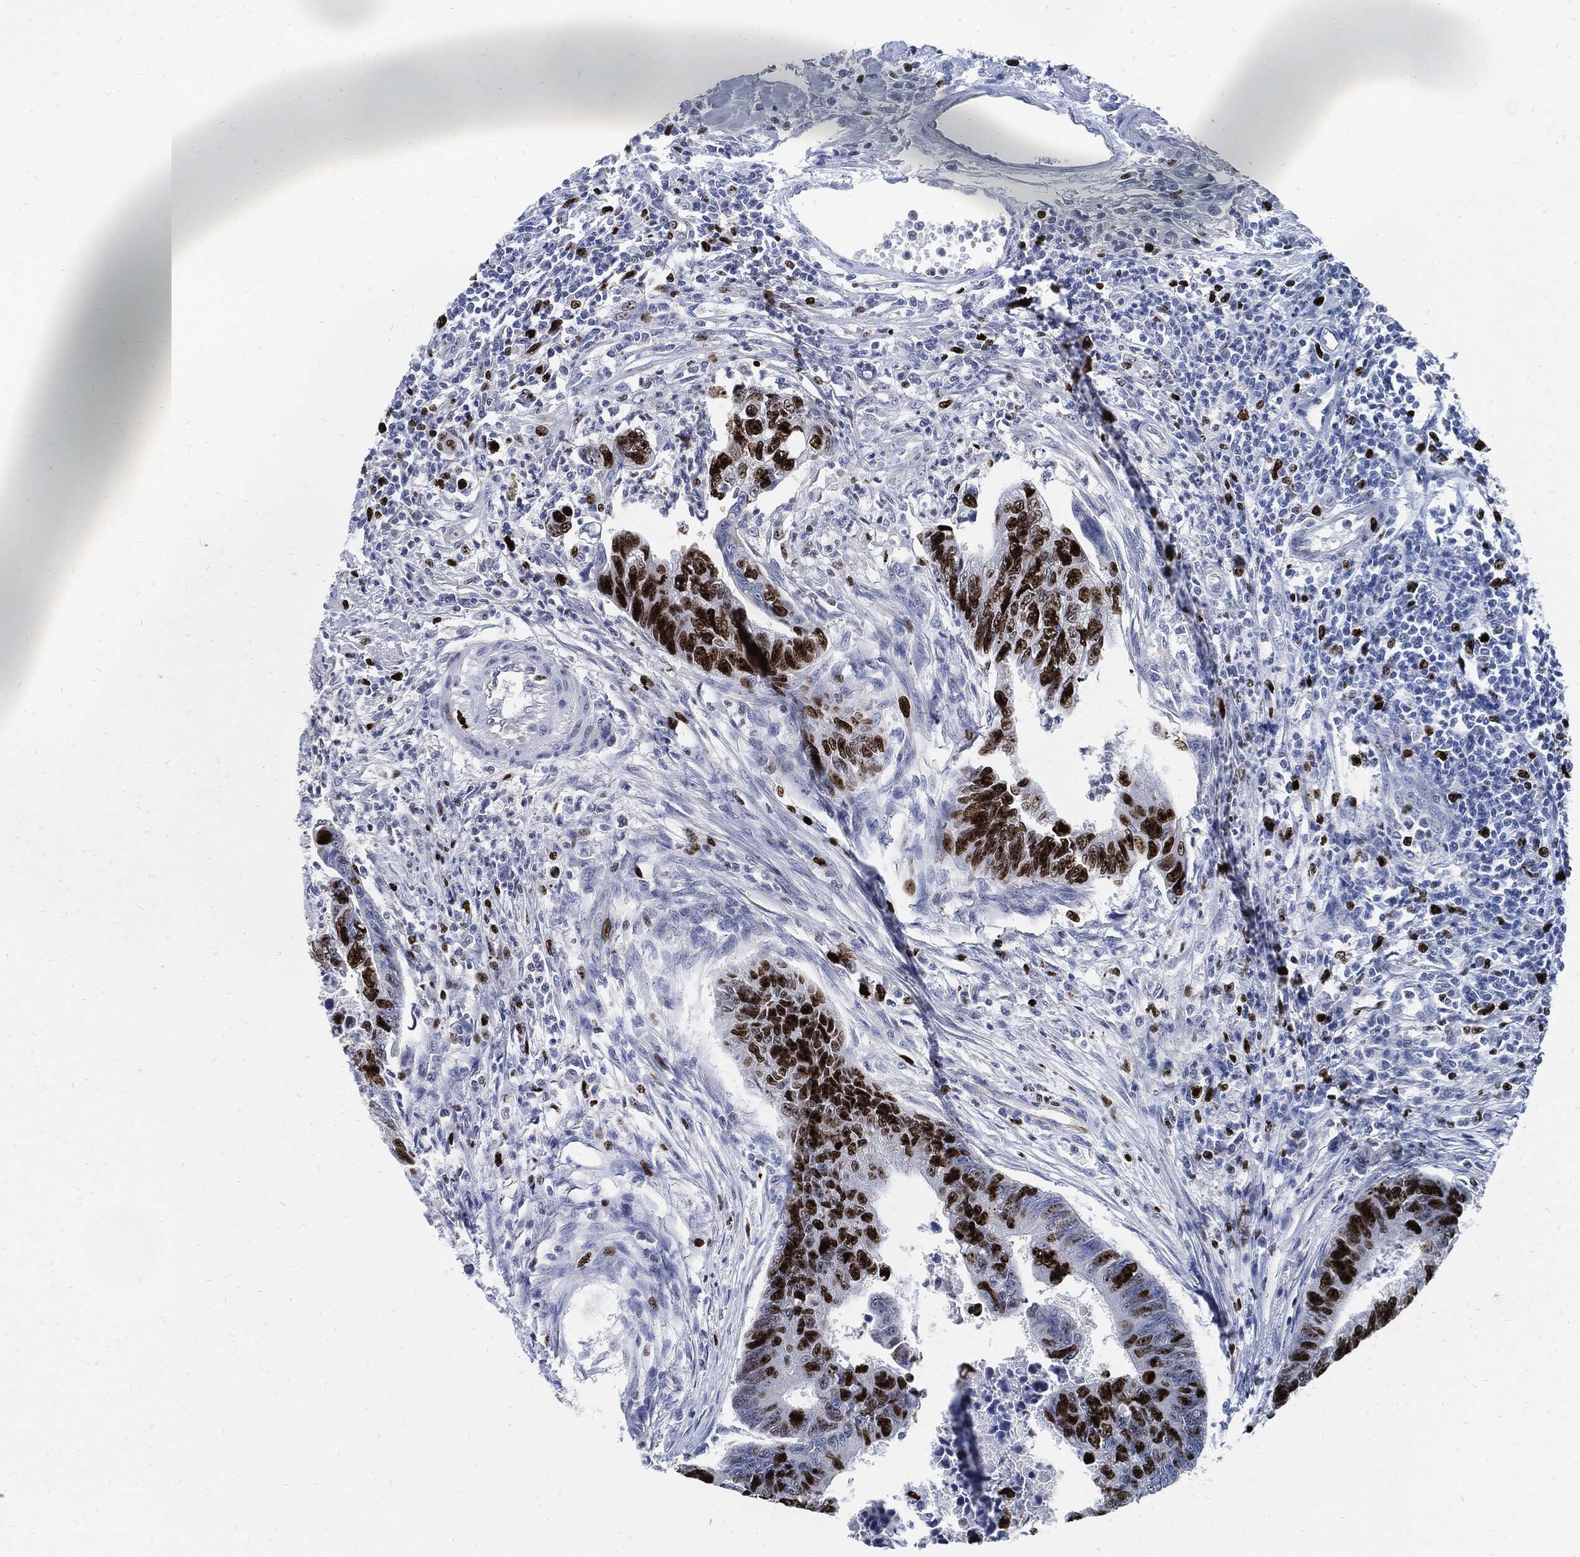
{"staining": {"intensity": "strong", "quantity": ">75%", "location": "nuclear"}, "tissue": "colorectal cancer", "cell_type": "Tumor cells", "image_type": "cancer", "snomed": [{"axis": "morphology", "description": "Adenocarcinoma, NOS"}, {"axis": "topography", "description": "Colon"}], "caption": "Colorectal adenocarcinoma tissue displays strong nuclear positivity in about >75% of tumor cells, visualized by immunohistochemistry.", "gene": "MKI67", "patient": {"sex": "female", "age": 65}}